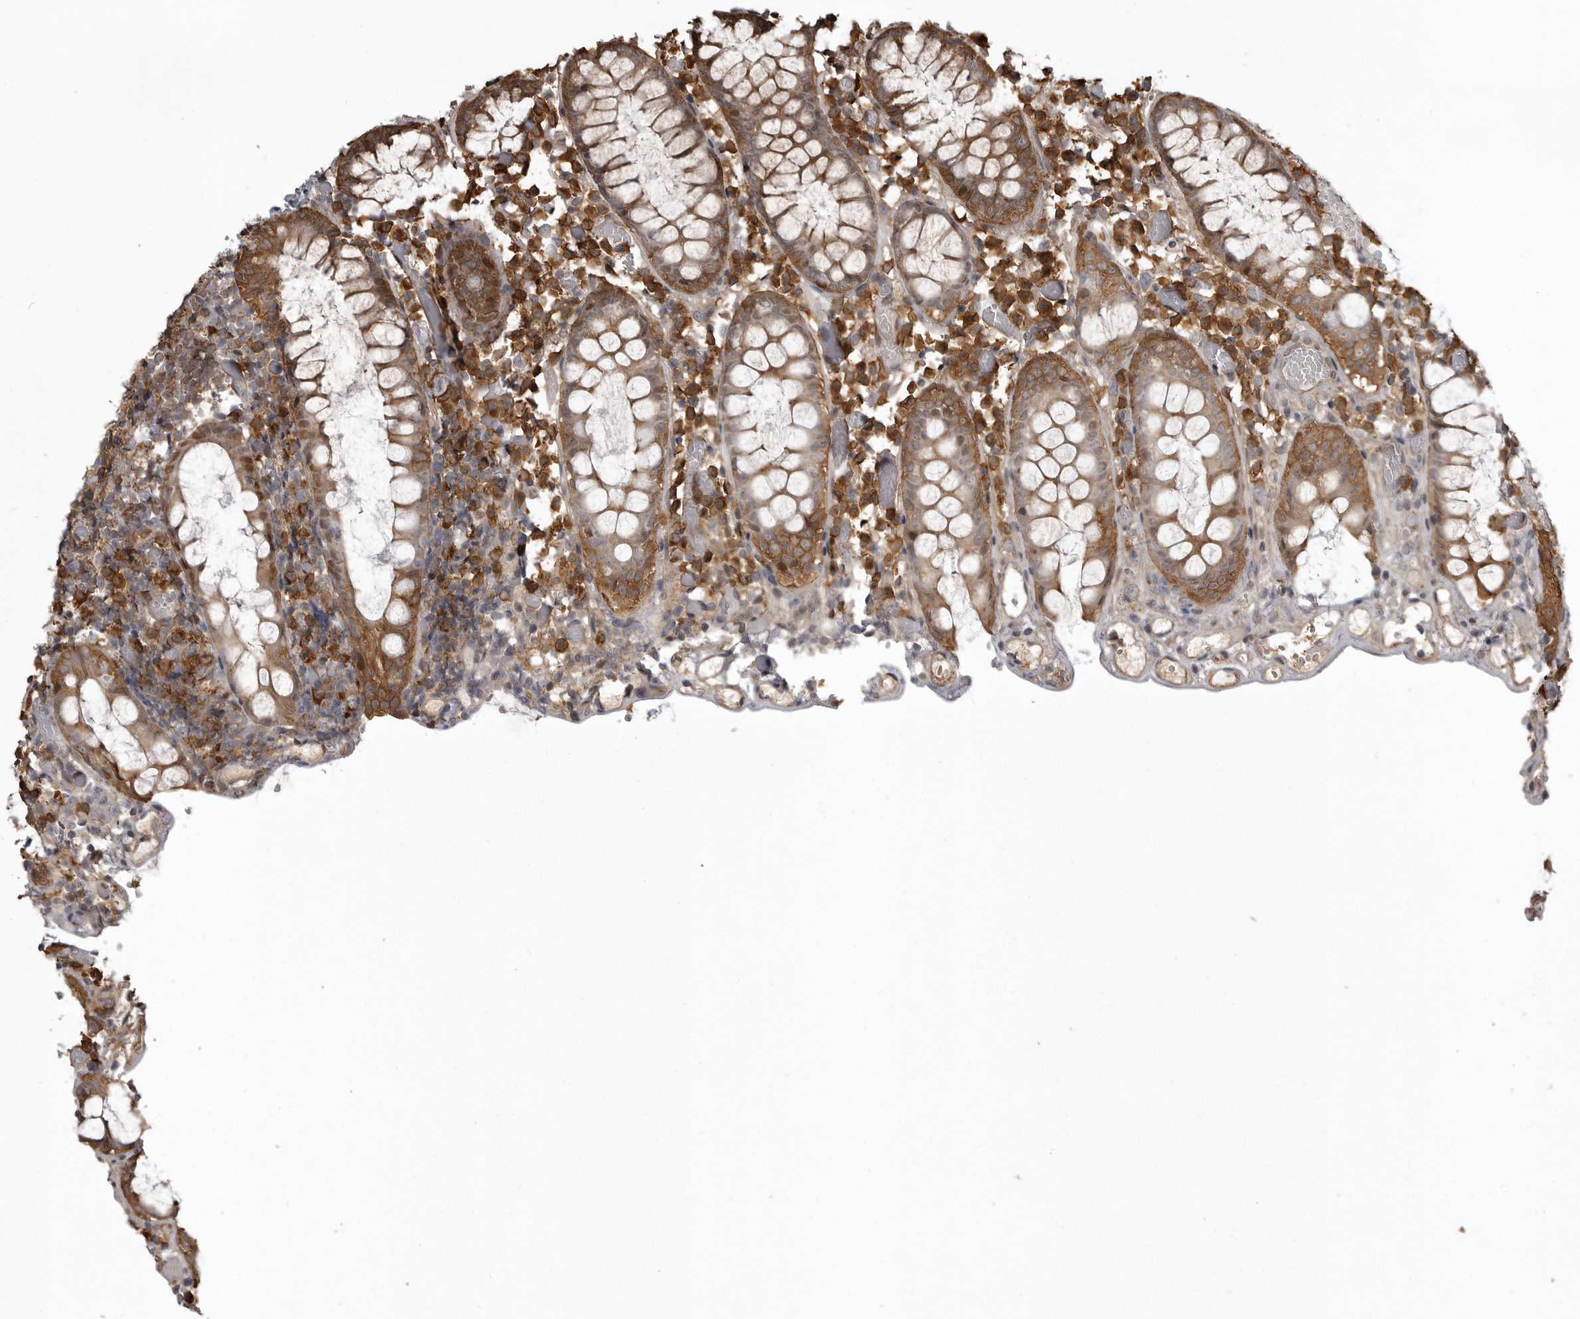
{"staining": {"intensity": "moderate", "quantity": ">75%", "location": "cytoplasmic/membranous,nuclear"}, "tissue": "colon", "cell_type": "Endothelial cells", "image_type": "normal", "snomed": [{"axis": "morphology", "description": "Normal tissue, NOS"}, {"axis": "topography", "description": "Colon"}], "caption": "A medium amount of moderate cytoplasmic/membranous,nuclear staining is appreciated in about >75% of endothelial cells in normal colon. The staining was performed using DAB, with brown indicating positive protein expression. Nuclei are stained blue with hematoxylin.", "gene": "SNX16", "patient": {"sex": "male", "age": 14}}